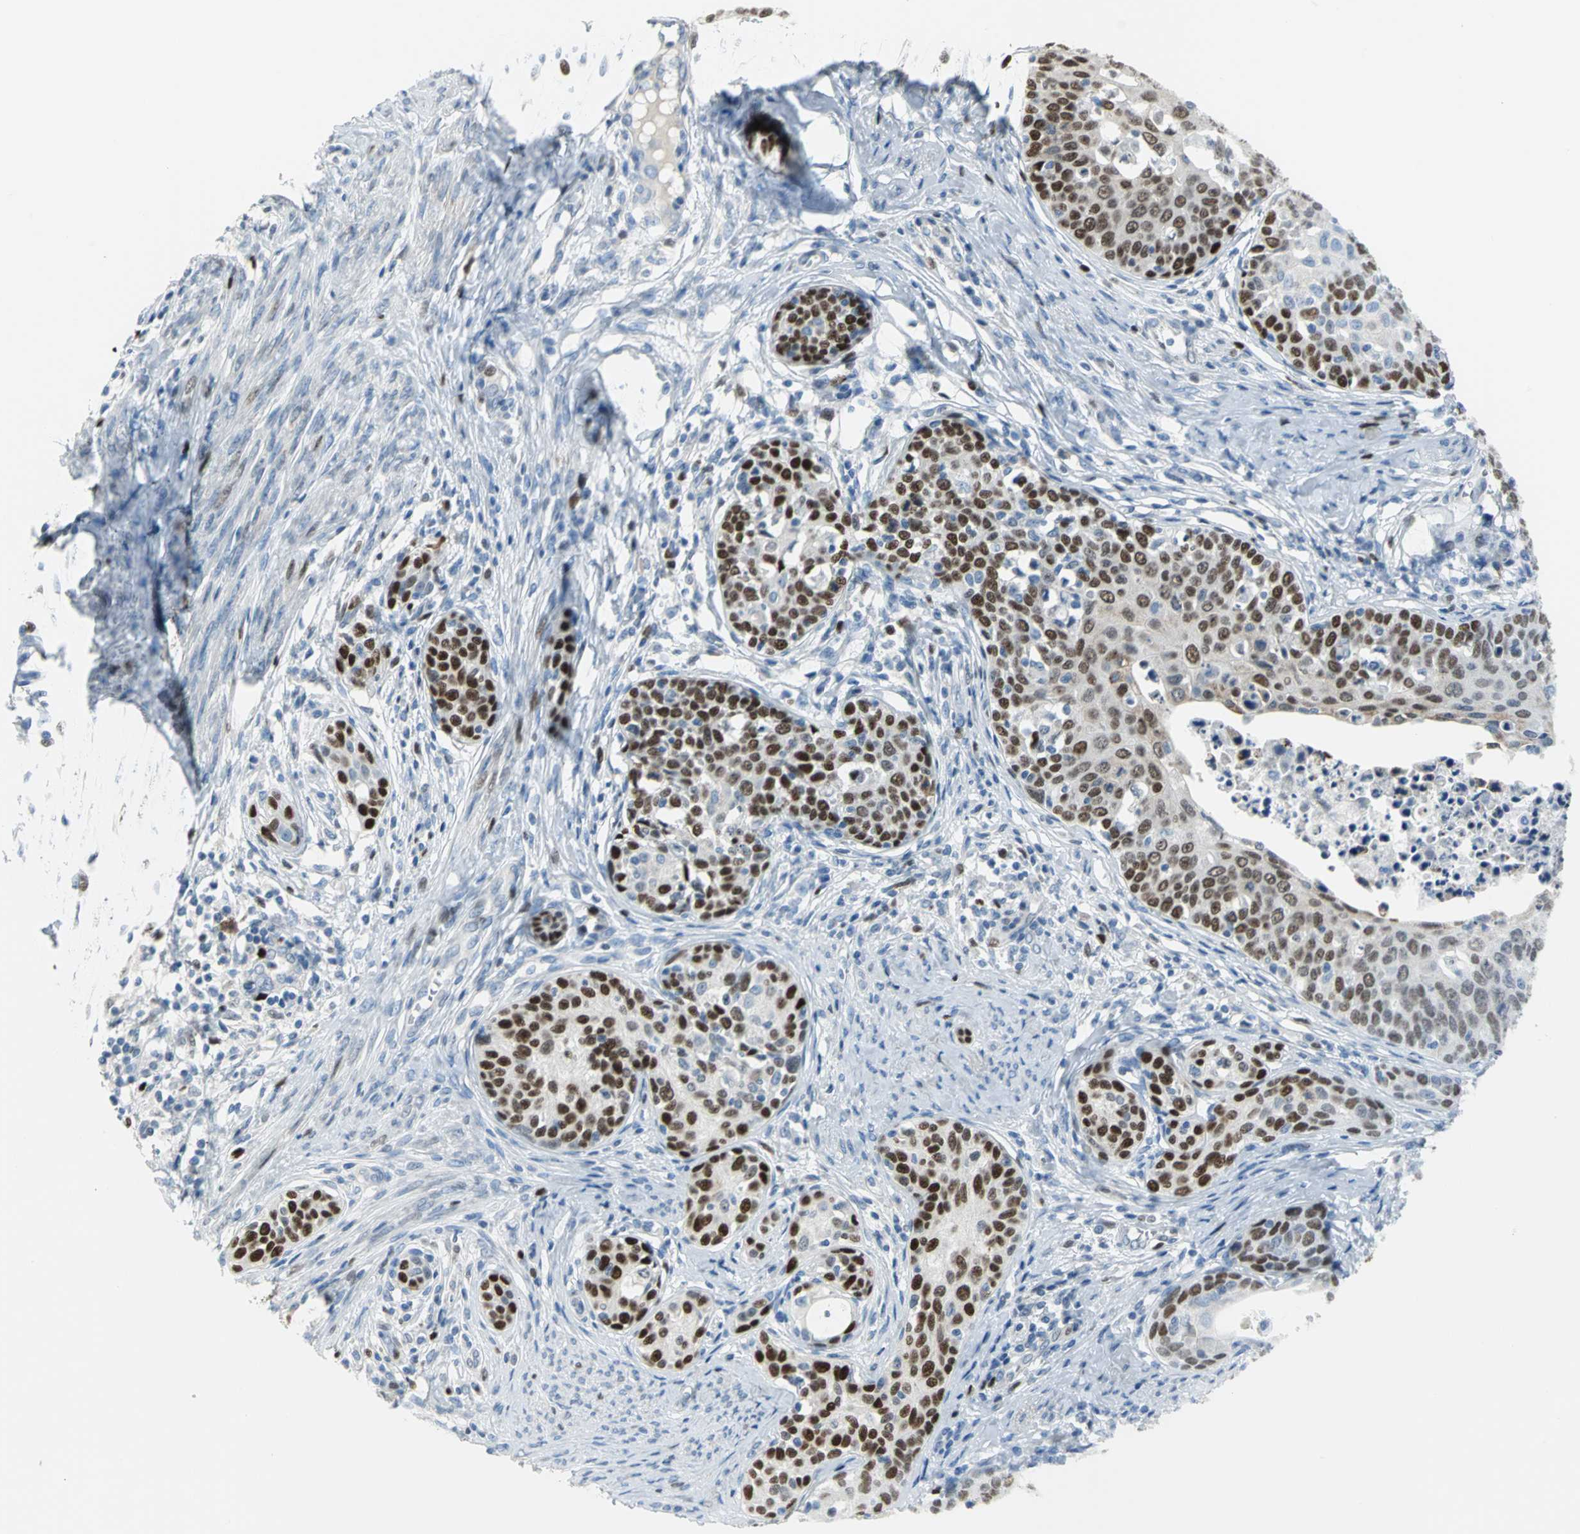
{"staining": {"intensity": "strong", "quantity": ">75%", "location": "nuclear"}, "tissue": "cervical cancer", "cell_type": "Tumor cells", "image_type": "cancer", "snomed": [{"axis": "morphology", "description": "Squamous cell carcinoma, NOS"}, {"axis": "morphology", "description": "Adenocarcinoma, NOS"}, {"axis": "topography", "description": "Cervix"}], "caption": "This photomicrograph exhibits immunohistochemistry (IHC) staining of adenocarcinoma (cervical), with high strong nuclear staining in approximately >75% of tumor cells.", "gene": "MCM3", "patient": {"sex": "female", "age": 52}}